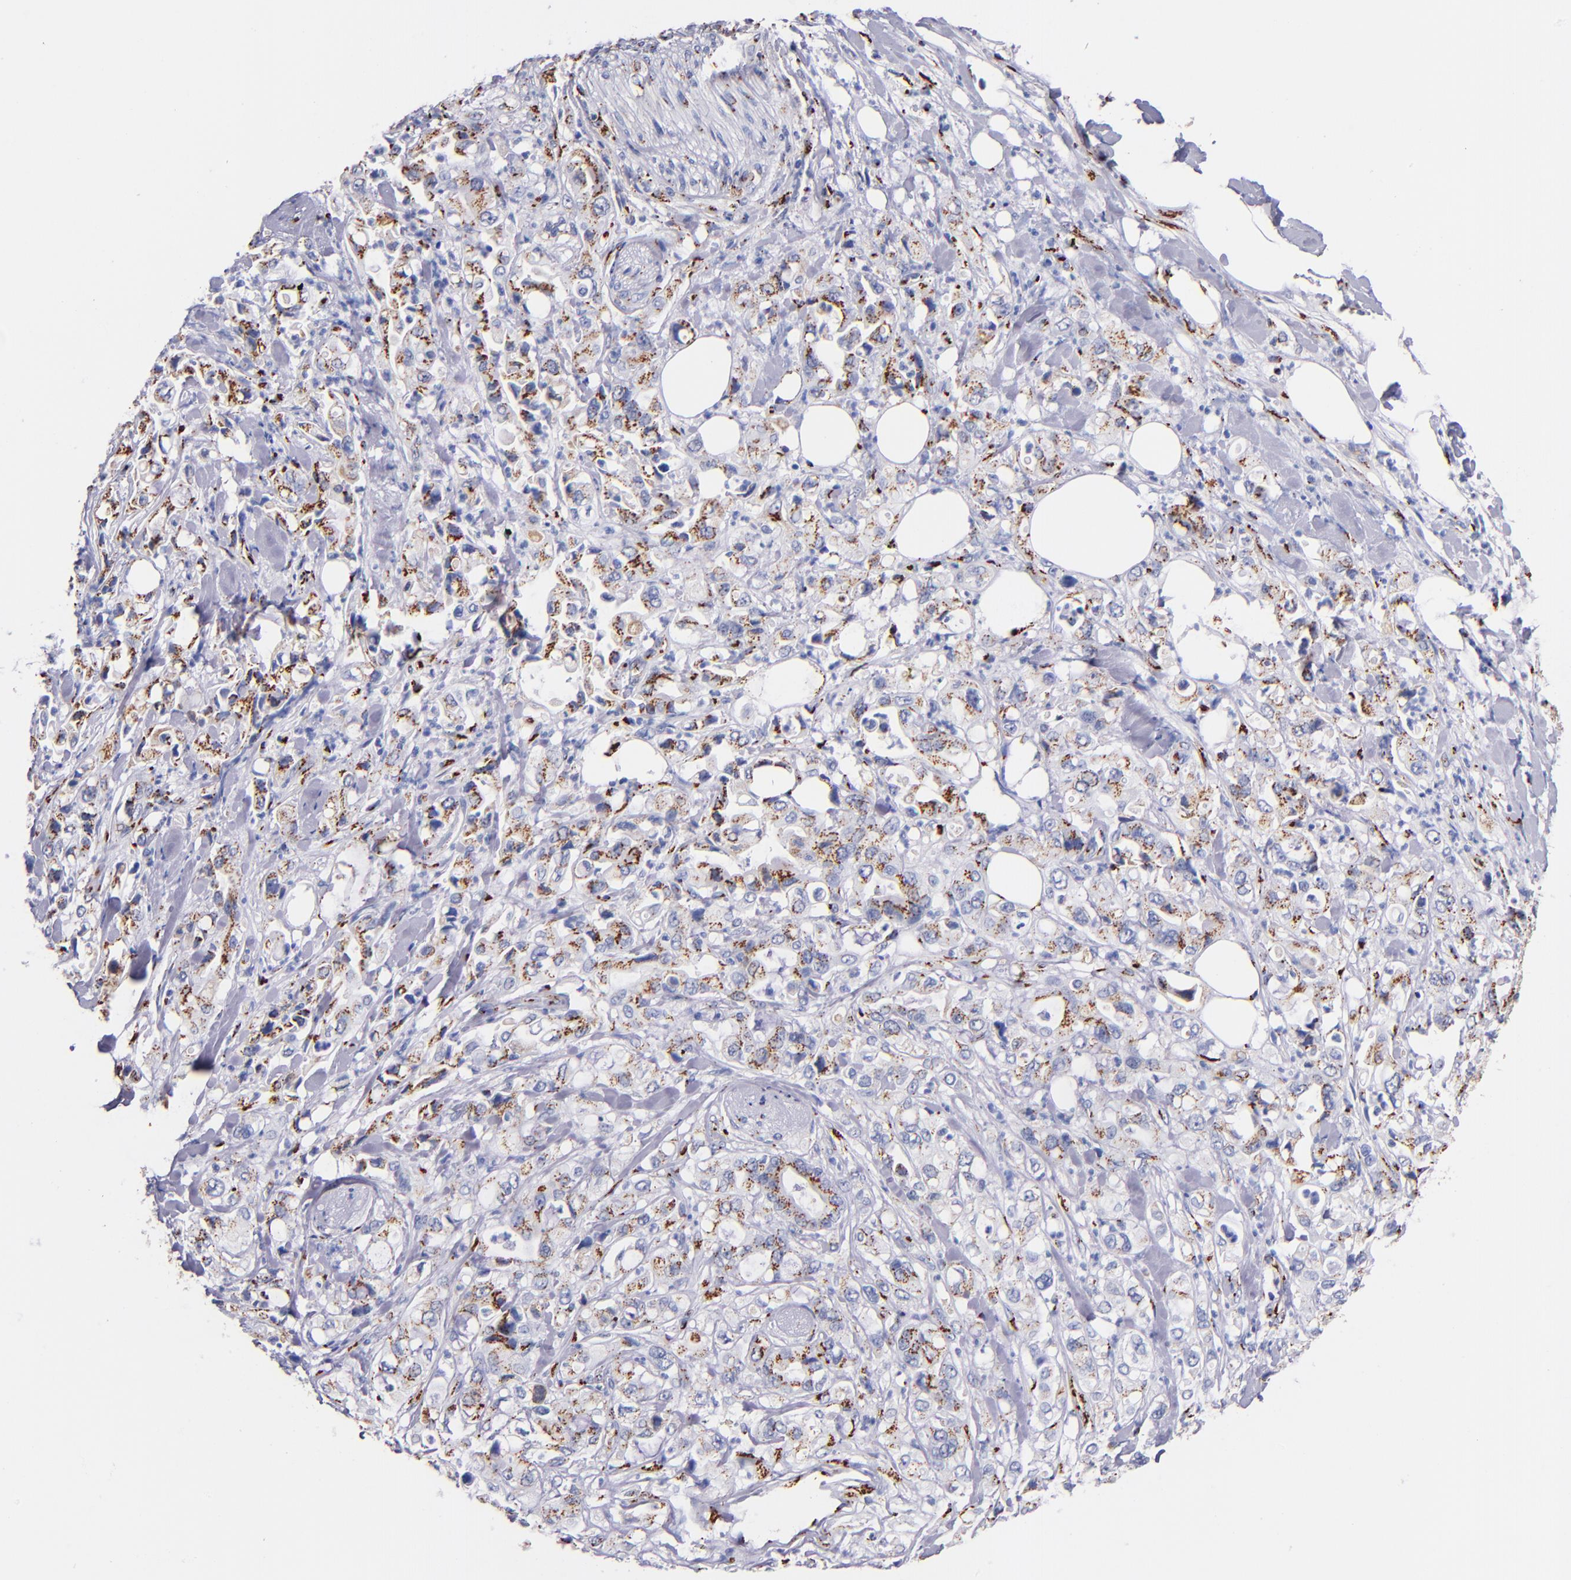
{"staining": {"intensity": "moderate", "quantity": "25%-75%", "location": "cytoplasmic/membranous"}, "tissue": "pancreatic cancer", "cell_type": "Tumor cells", "image_type": "cancer", "snomed": [{"axis": "morphology", "description": "Adenocarcinoma, NOS"}, {"axis": "topography", "description": "Pancreas"}], "caption": "Tumor cells show moderate cytoplasmic/membranous positivity in approximately 25%-75% of cells in adenocarcinoma (pancreatic).", "gene": "GOLIM4", "patient": {"sex": "male", "age": 70}}